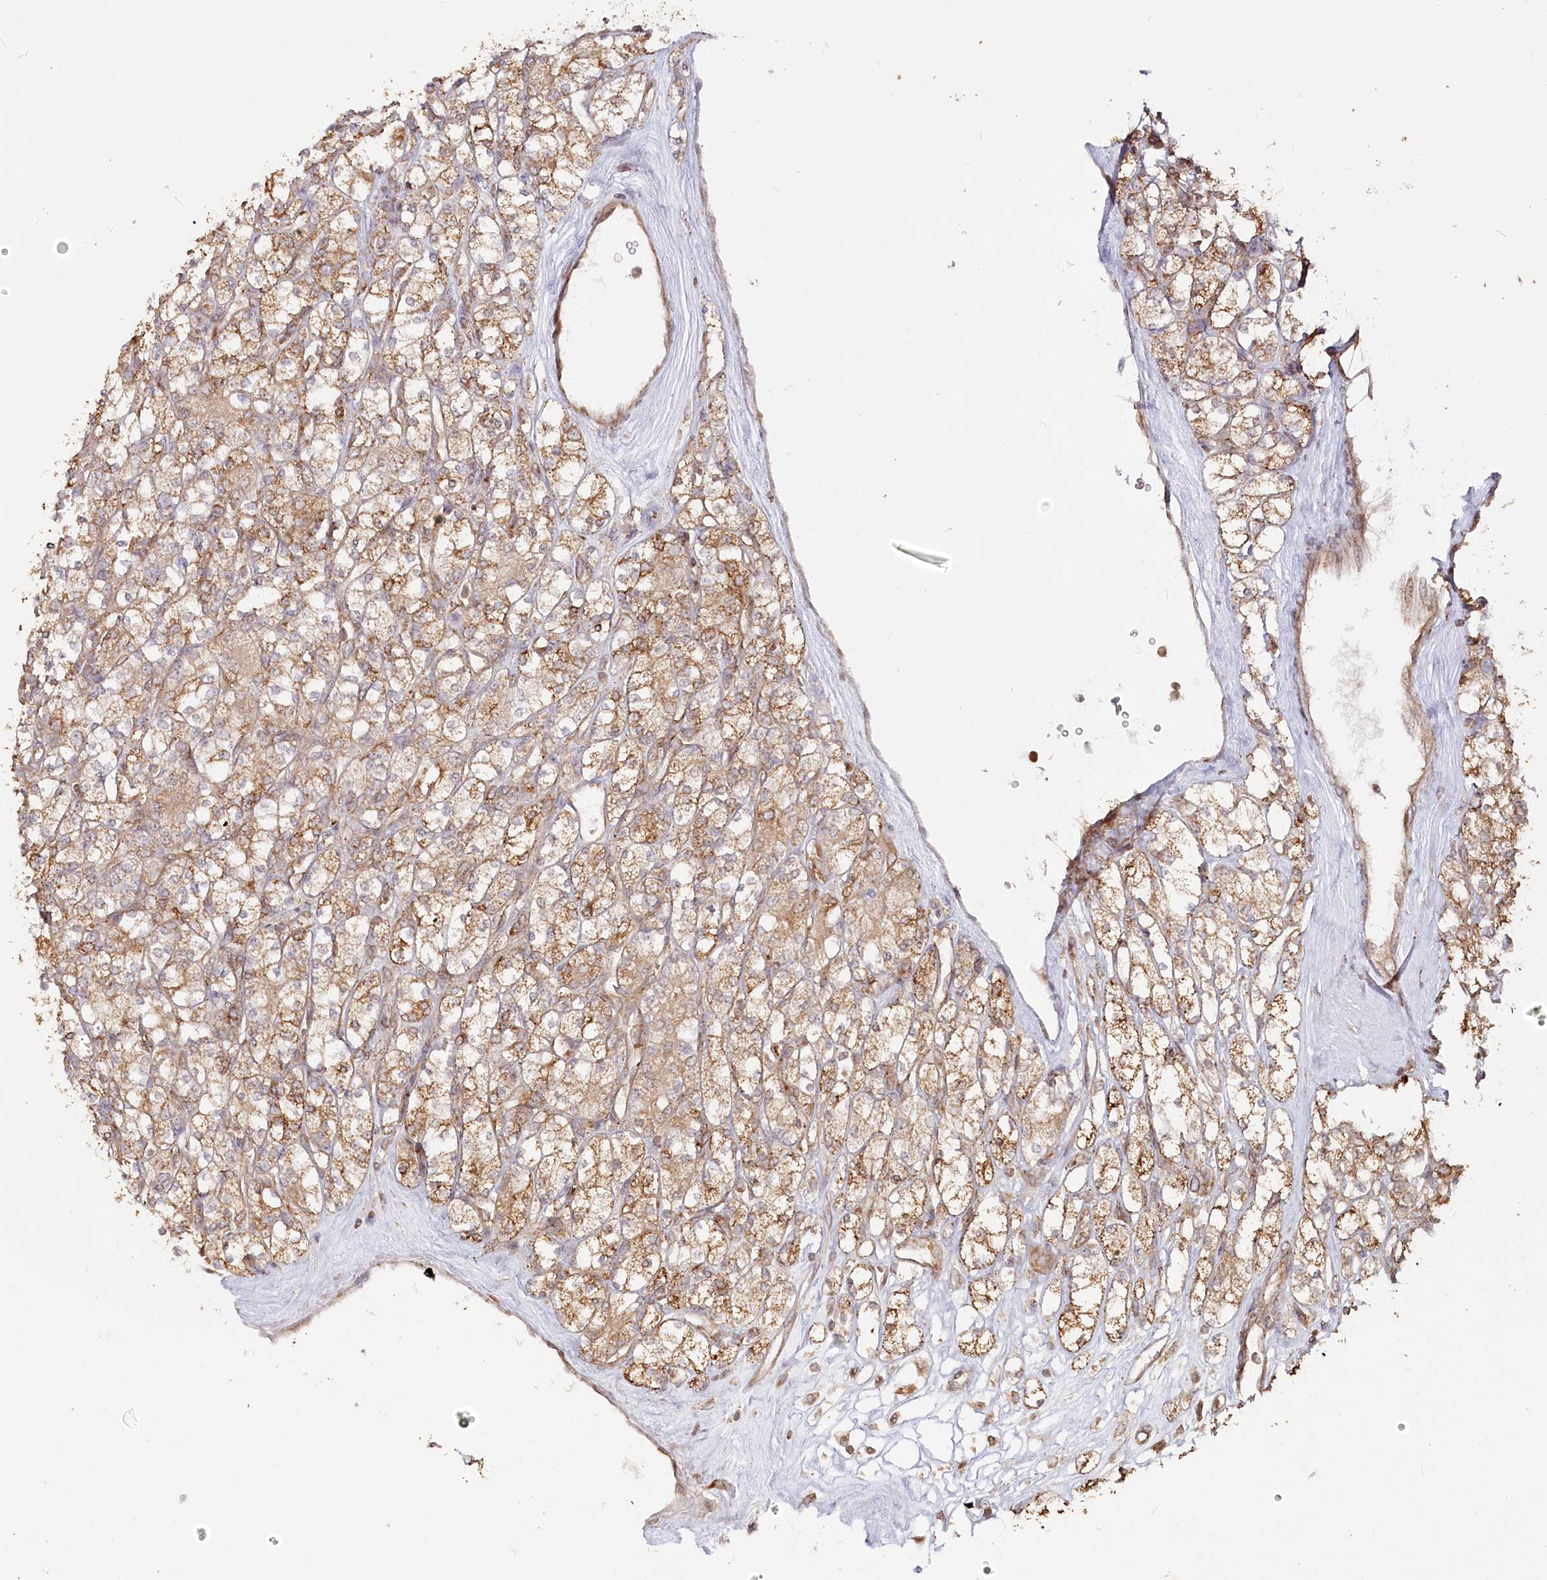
{"staining": {"intensity": "moderate", "quantity": ">75%", "location": "cytoplasmic/membranous"}, "tissue": "renal cancer", "cell_type": "Tumor cells", "image_type": "cancer", "snomed": [{"axis": "morphology", "description": "Adenocarcinoma, NOS"}, {"axis": "topography", "description": "Kidney"}], "caption": "Protein positivity by IHC displays moderate cytoplasmic/membranous staining in about >75% of tumor cells in renal adenocarcinoma.", "gene": "OTUD4", "patient": {"sex": "male", "age": 77}}